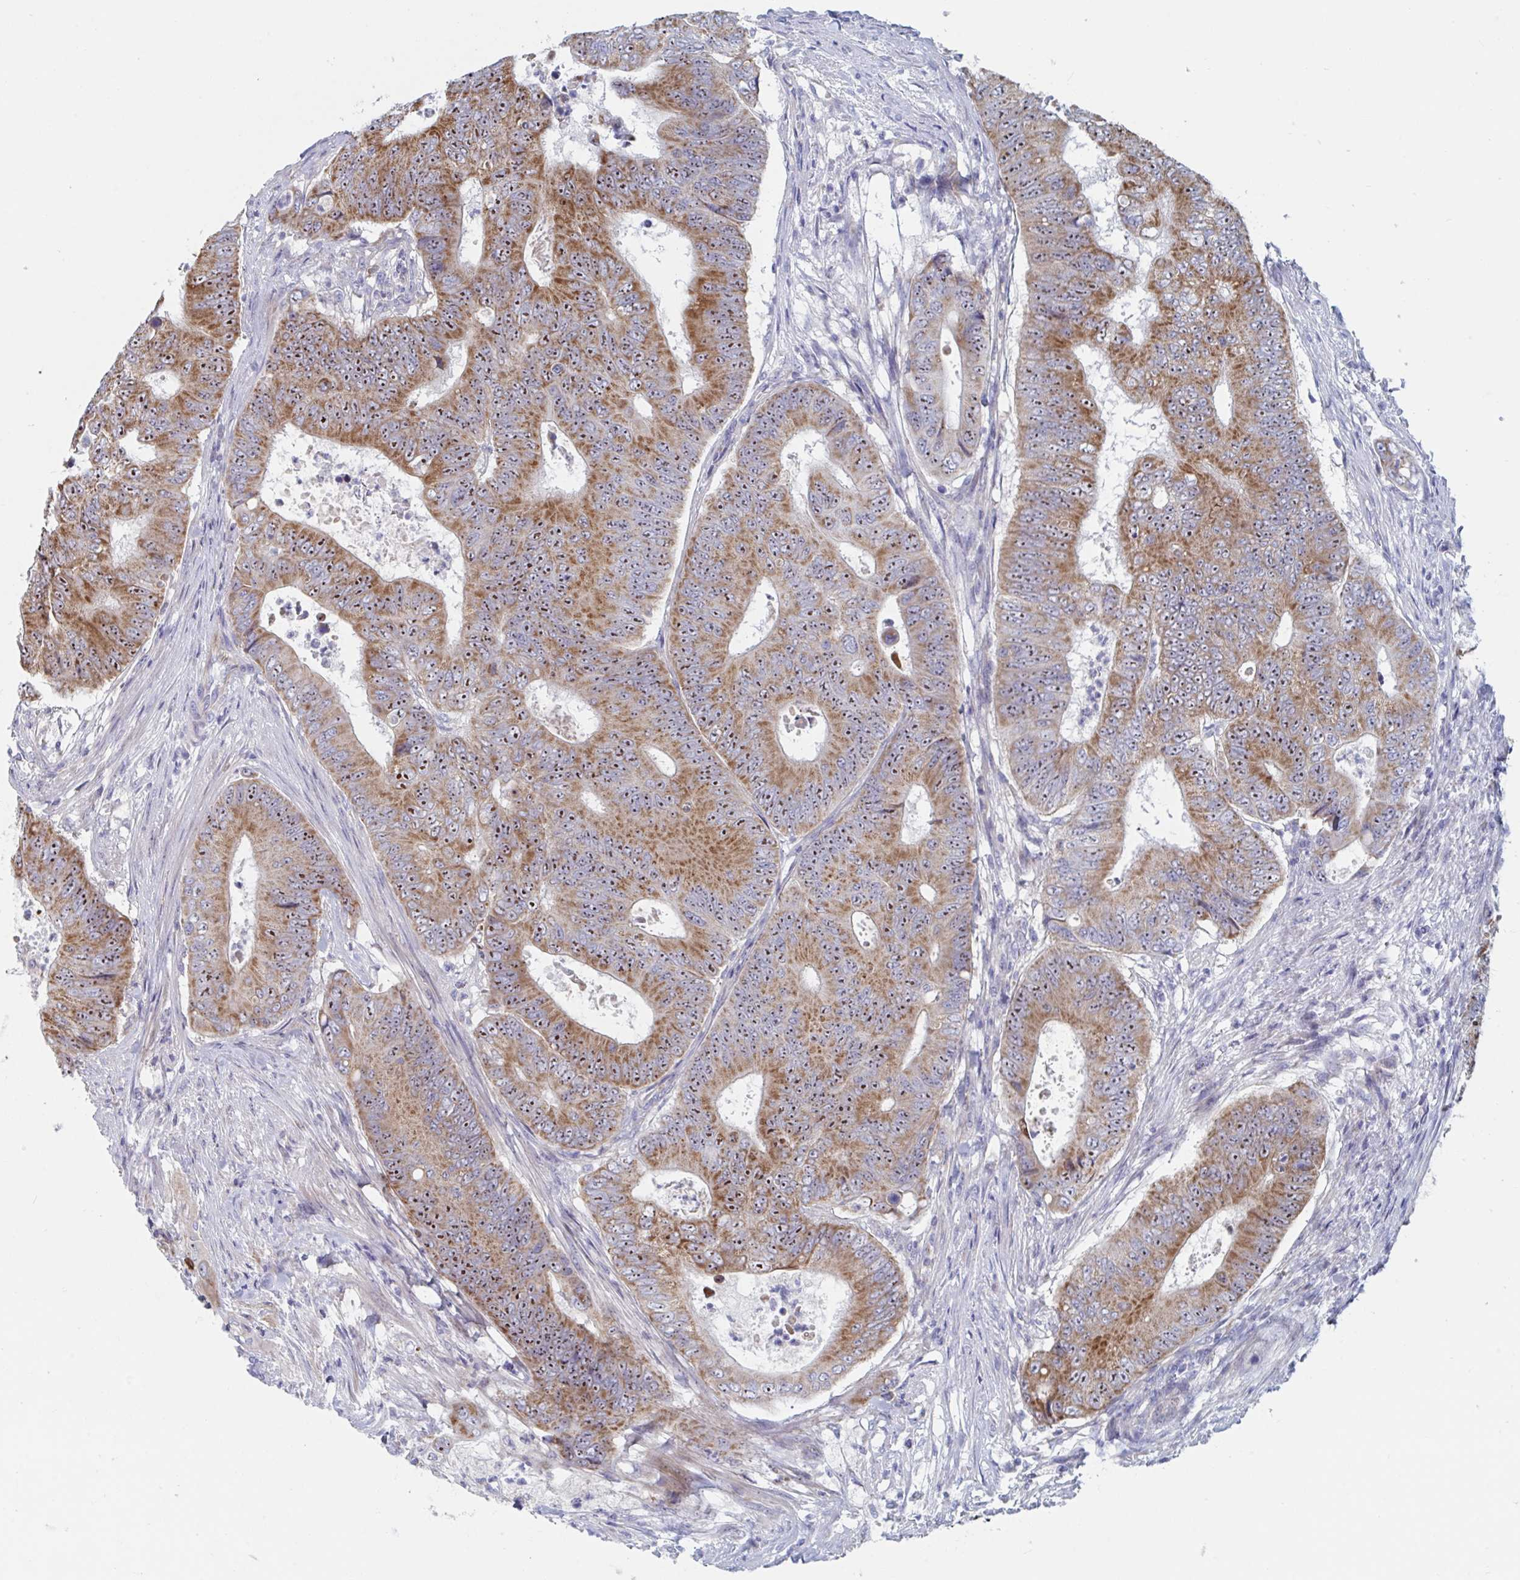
{"staining": {"intensity": "strong", "quantity": ">75%", "location": "cytoplasmic/membranous,nuclear"}, "tissue": "colorectal cancer", "cell_type": "Tumor cells", "image_type": "cancer", "snomed": [{"axis": "morphology", "description": "Adenocarcinoma, NOS"}, {"axis": "topography", "description": "Colon"}], "caption": "Colorectal adenocarcinoma tissue exhibits strong cytoplasmic/membranous and nuclear positivity in approximately >75% of tumor cells", "gene": "MRPL53", "patient": {"sex": "female", "age": 48}}